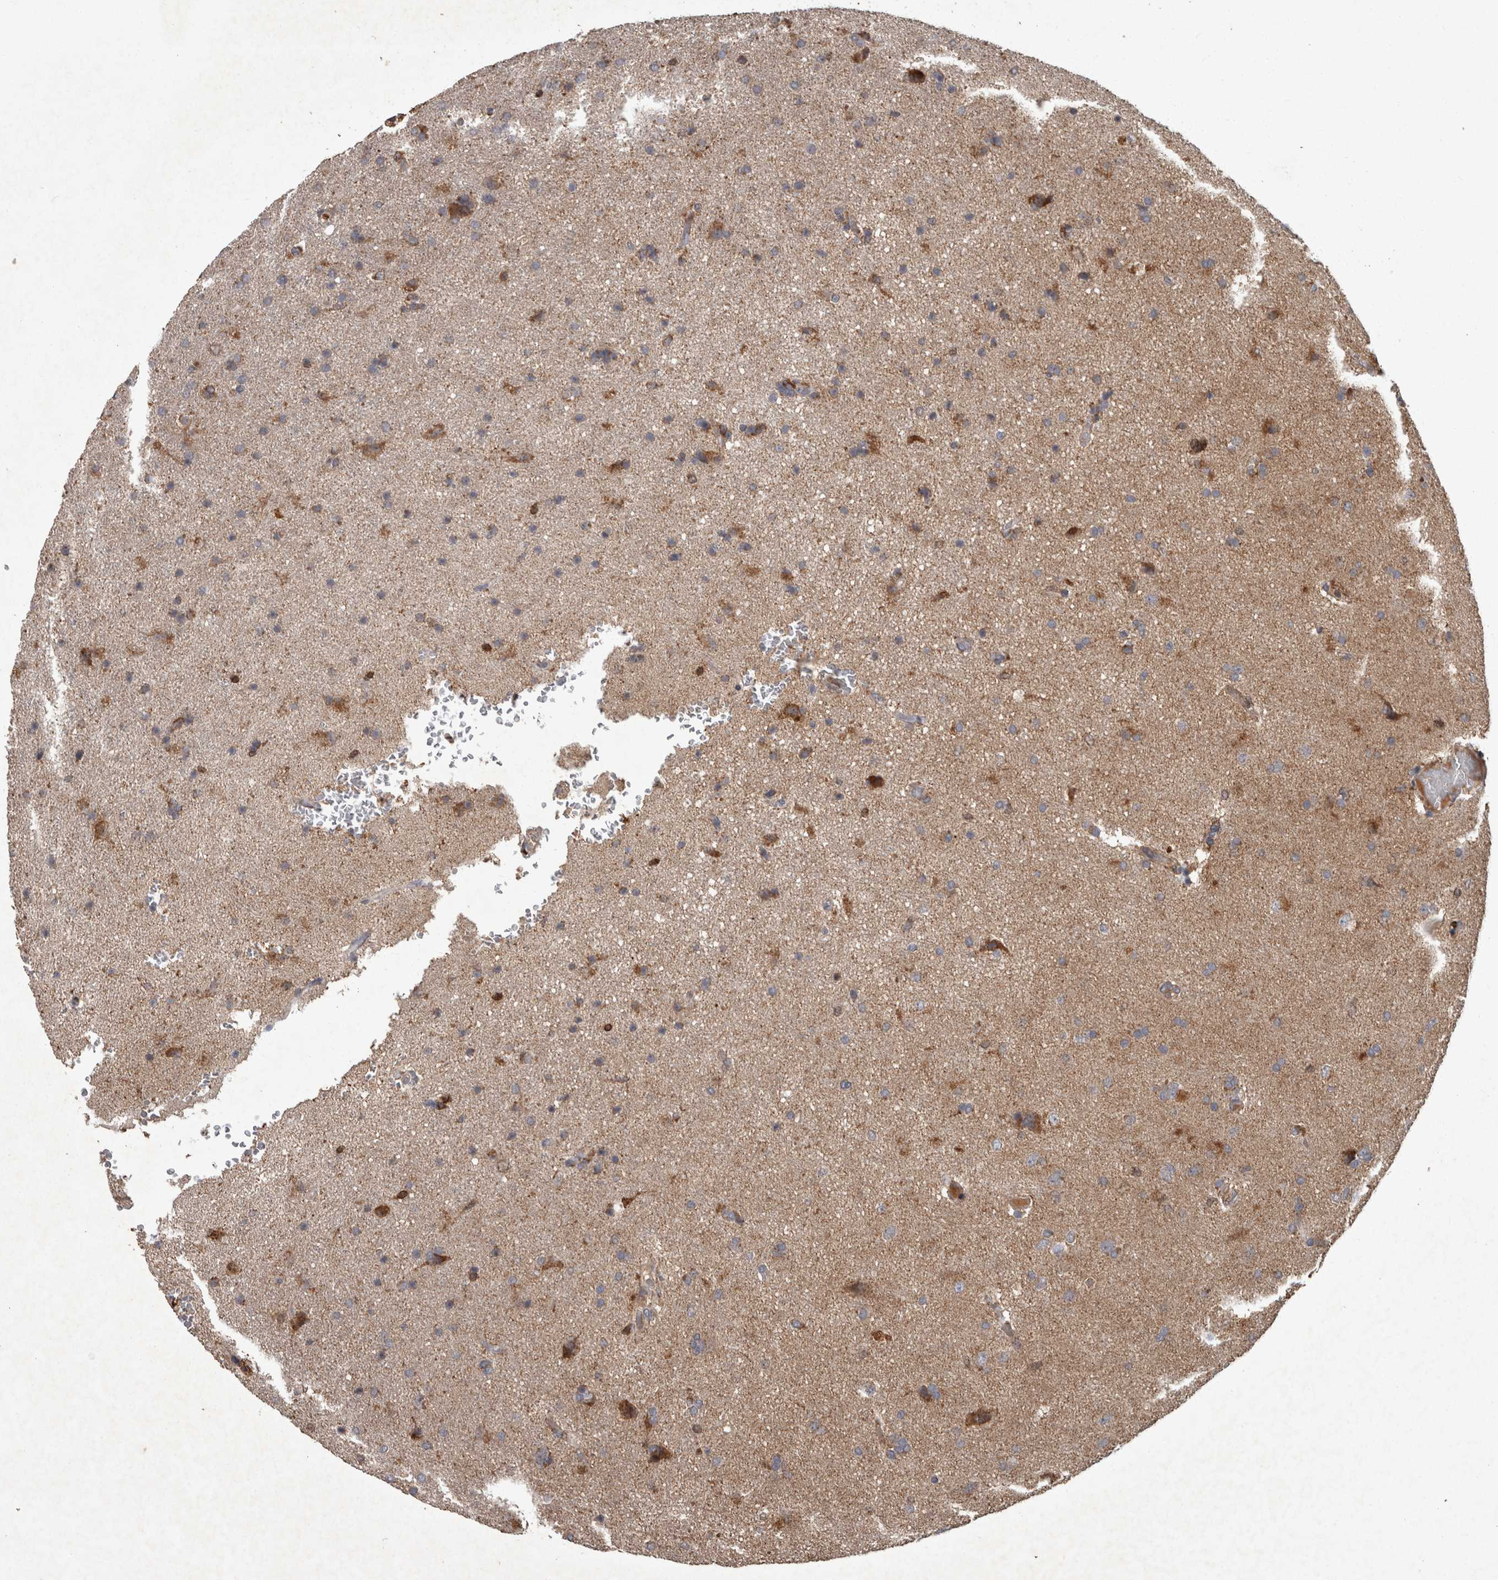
{"staining": {"intensity": "moderate", "quantity": "<25%", "location": "cytoplasmic/membranous"}, "tissue": "glioma", "cell_type": "Tumor cells", "image_type": "cancer", "snomed": [{"axis": "morphology", "description": "Glioma, malignant, High grade"}, {"axis": "topography", "description": "Brain"}], "caption": "Immunohistochemistry (IHC) micrograph of neoplastic tissue: glioma stained using IHC reveals low levels of moderate protein expression localized specifically in the cytoplasmic/membranous of tumor cells, appearing as a cytoplasmic/membranous brown color.", "gene": "PPP1R3C", "patient": {"sex": "male", "age": 72}}